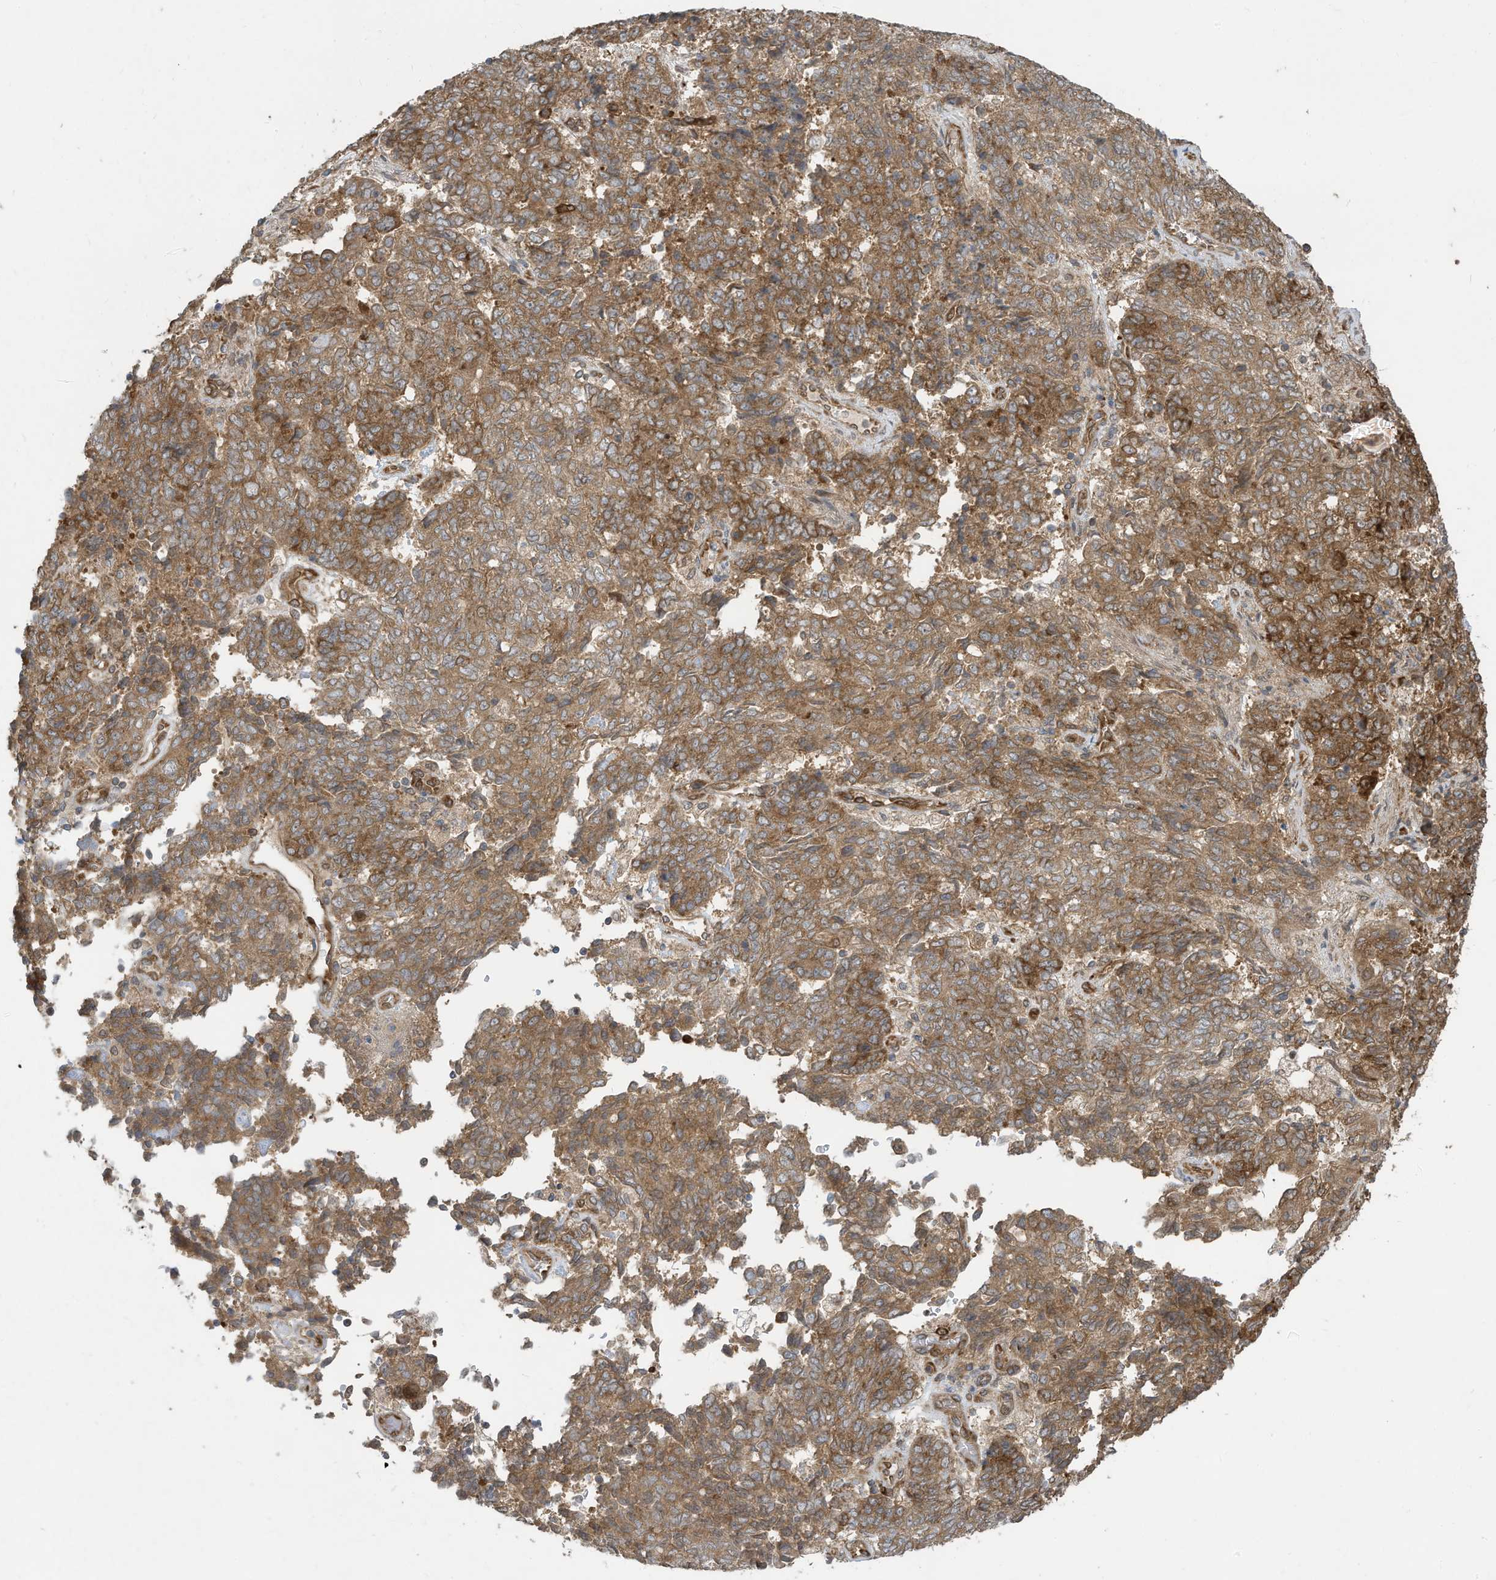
{"staining": {"intensity": "moderate", "quantity": ">75%", "location": "cytoplasmic/membranous"}, "tissue": "endometrial cancer", "cell_type": "Tumor cells", "image_type": "cancer", "snomed": [{"axis": "morphology", "description": "Adenocarcinoma, NOS"}, {"axis": "topography", "description": "Endometrium"}], "caption": "Immunohistochemistry (IHC) of endometrial cancer (adenocarcinoma) demonstrates medium levels of moderate cytoplasmic/membranous positivity in approximately >75% of tumor cells.", "gene": "USE1", "patient": {"sex": "female", "age": 80}}